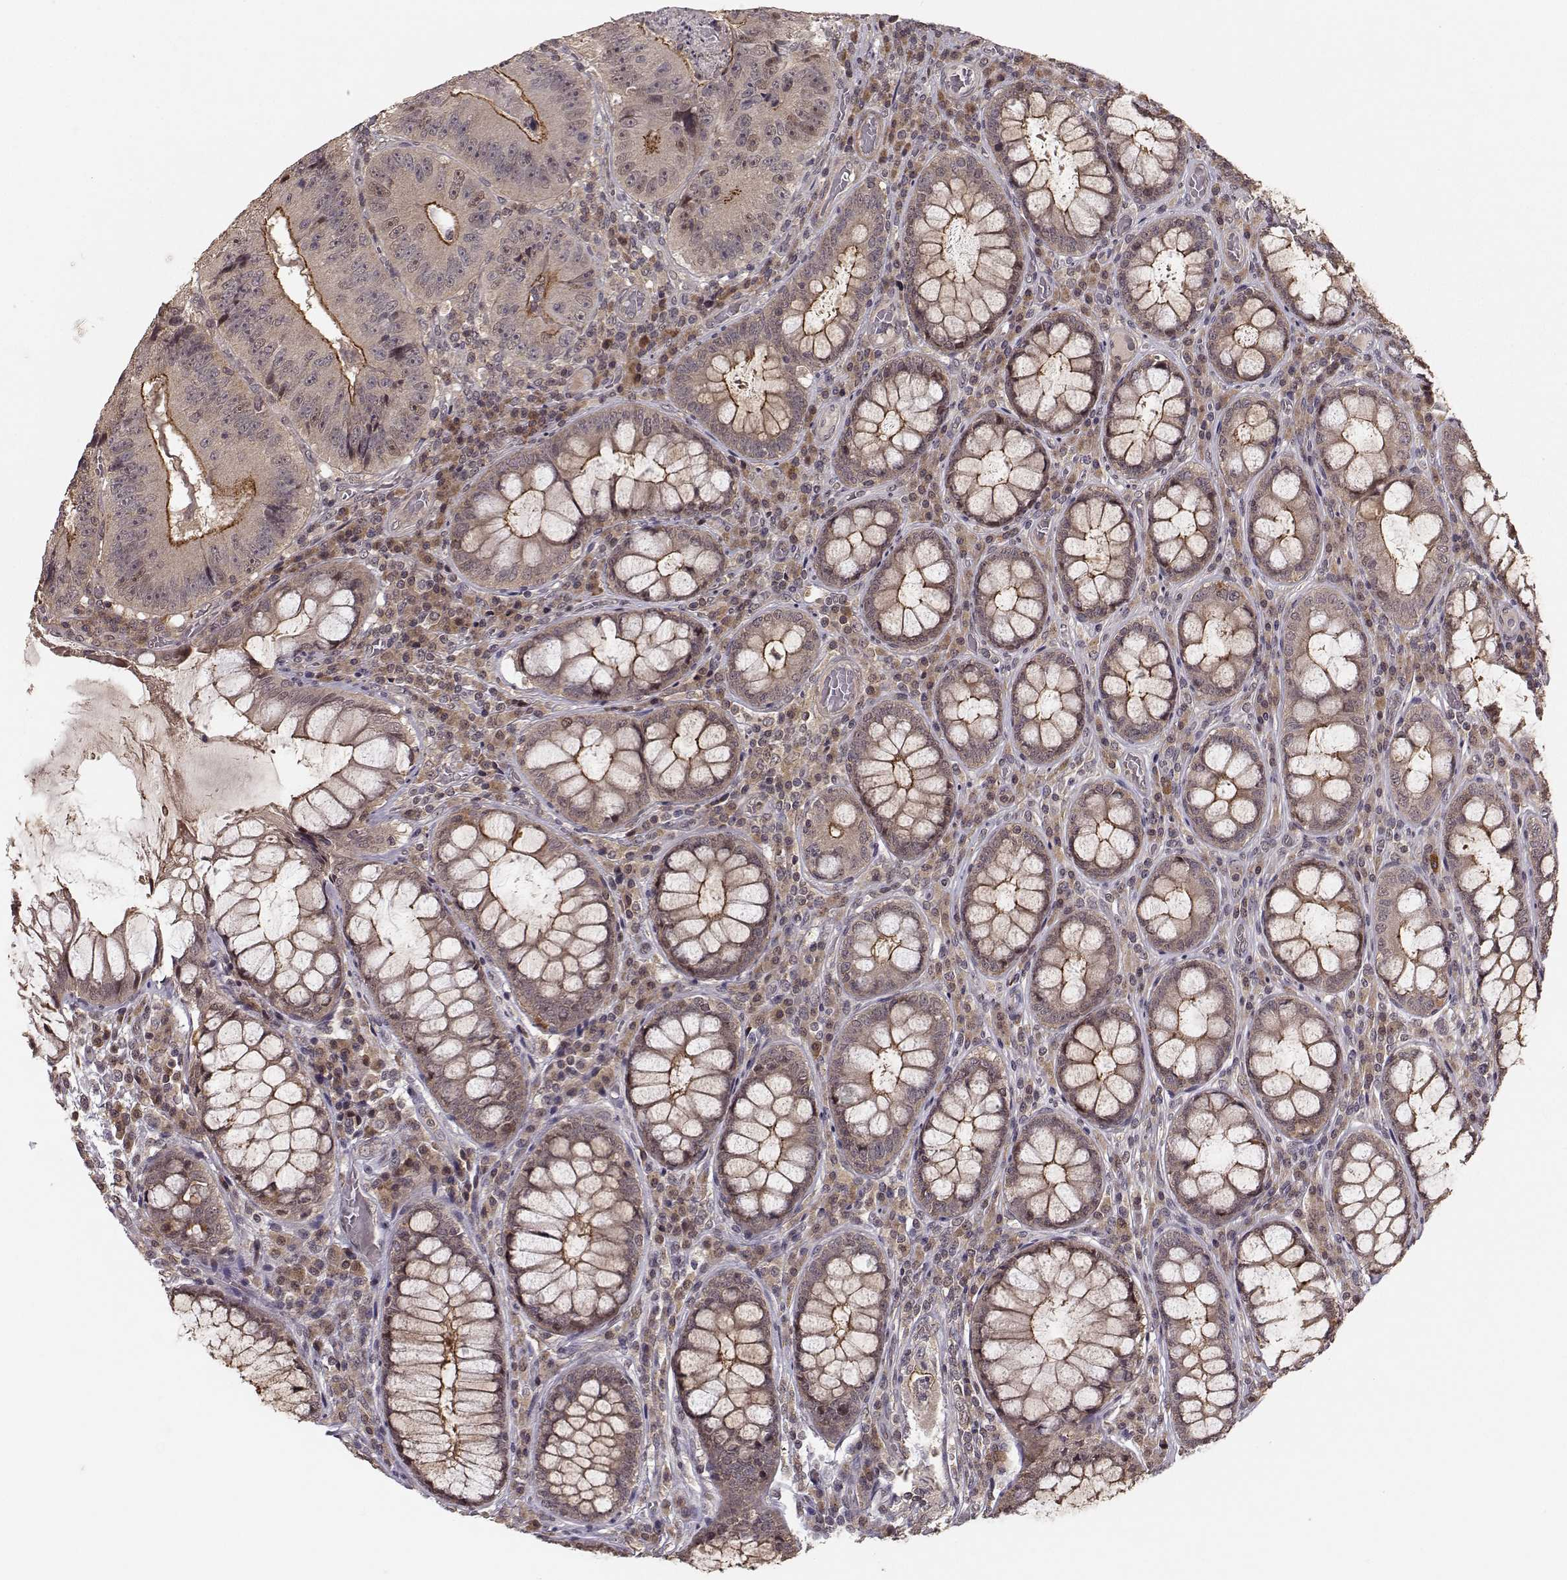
{"staining": {"intensity": "strong", "quantity": "25%-75%", "location": "cytoplasmic/membranous"}, "tissue": "colorectal cancer", "cell_type": "Tumor cells", "image_type": "cancer", "snomed": [{"axis": "morphology", "description": "Adenocarcinoma, NOS"}, {"axis": "topography", "description": "Colon"}], "caption": "Immunohistochemical staining of colorectal cancer displays high levels of strong cytoplasmic/membranous protein positivity in about 25%-75% of tumor cells.", "gene": "PLEKHG3", "patient": {"sex": "female", "age": 86}}